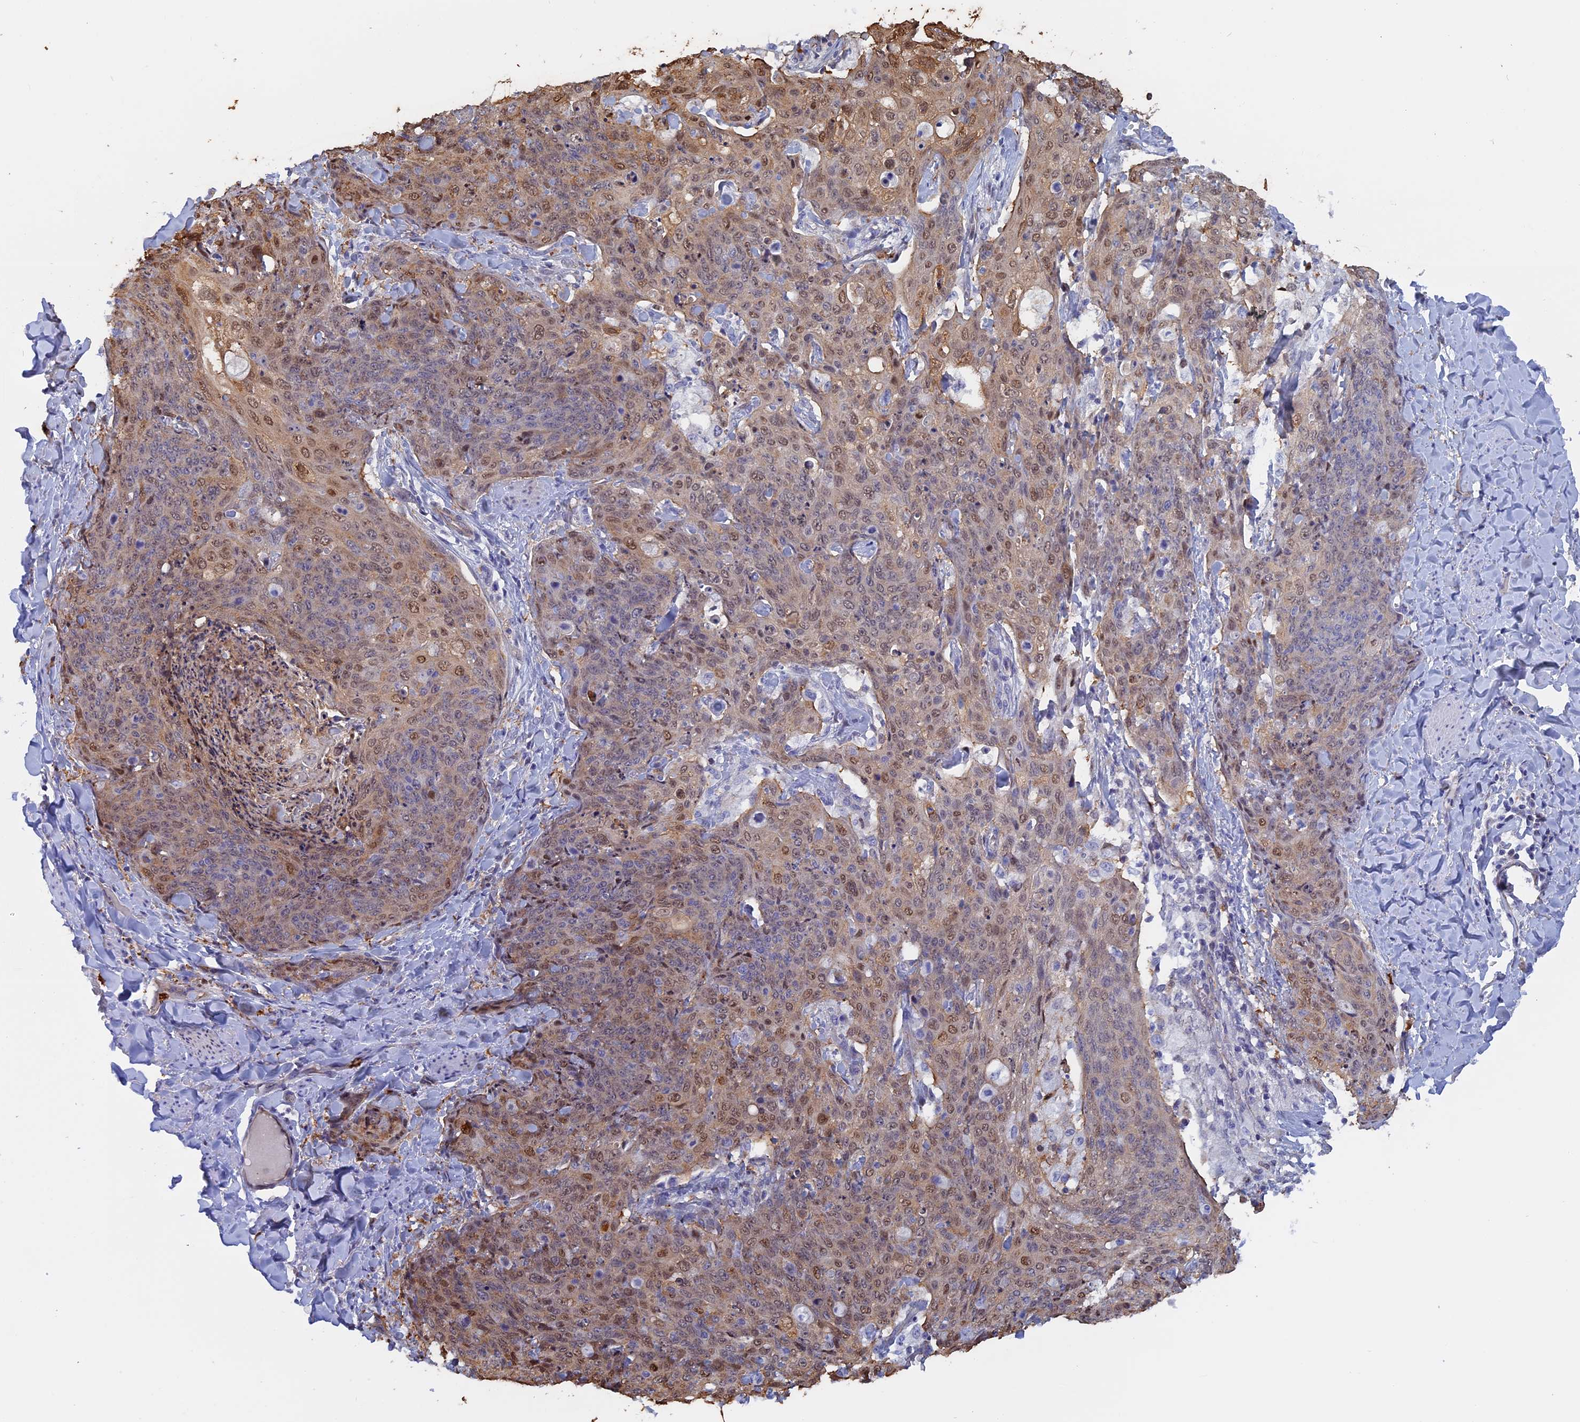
{"staining": {"intensity": "weak", "quantity": "25%-75%", "location": "cytoplasmic/membranous,nuclear"}, "tissue": "skin cancer", "cell_type": "Tumor cells", "image_type": "cancer", "snomed": [{"axis": "morphology", "description": "Squamous cell carcinoma, NOS"}, {"axis": "topography", "description": "Skin"}, {"axis": "topography", "description": "Vulva"}], "caption": "This is an image of immunohistochemistry (IHC) staining of skin cancer, which shows weak positivity in the cytoplasmic/membranous and nuclear of tumor cells.", "gene": "SLC26A1", "patient": {"sex": "female", "age": 85}}